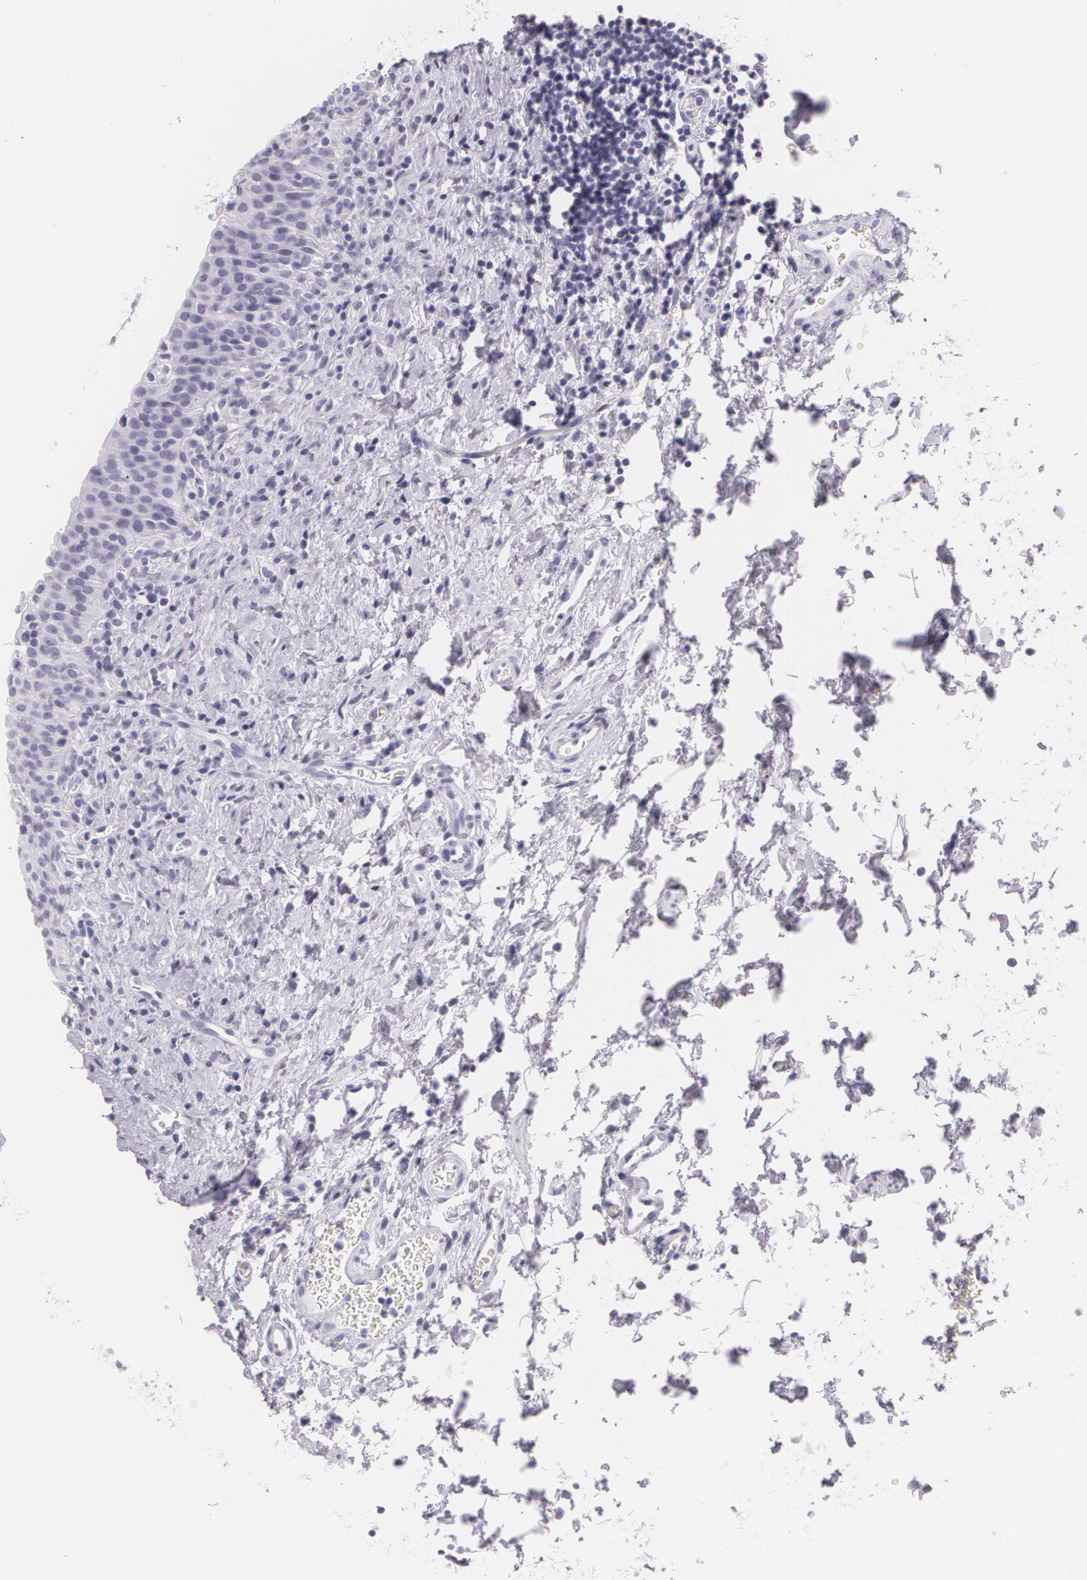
{"staining": {"intensity": "negative", "quantity": "none", "location": "none"}, "tissue": "urinary bladder", "cell_type": "Urothelial cells", "image_type": "normal", "snomed": [{"axis": "morphology", "description": "Normal tissue, NOS"}, {"axis": "topography", "description": "Urinary bladder"}], "caption": "This photomicrograph is of benign urinary bladder stained with IHC to label a protein in brown with the nuclei are counter-stained blue. There is no staining in urothelial cells. (Brightfield microscopy of DAB (3,3'-diaminobenzidine) IHC at high magnification).", "gene": "DLG4", "patient": {"sex": "male", "age": 51}}